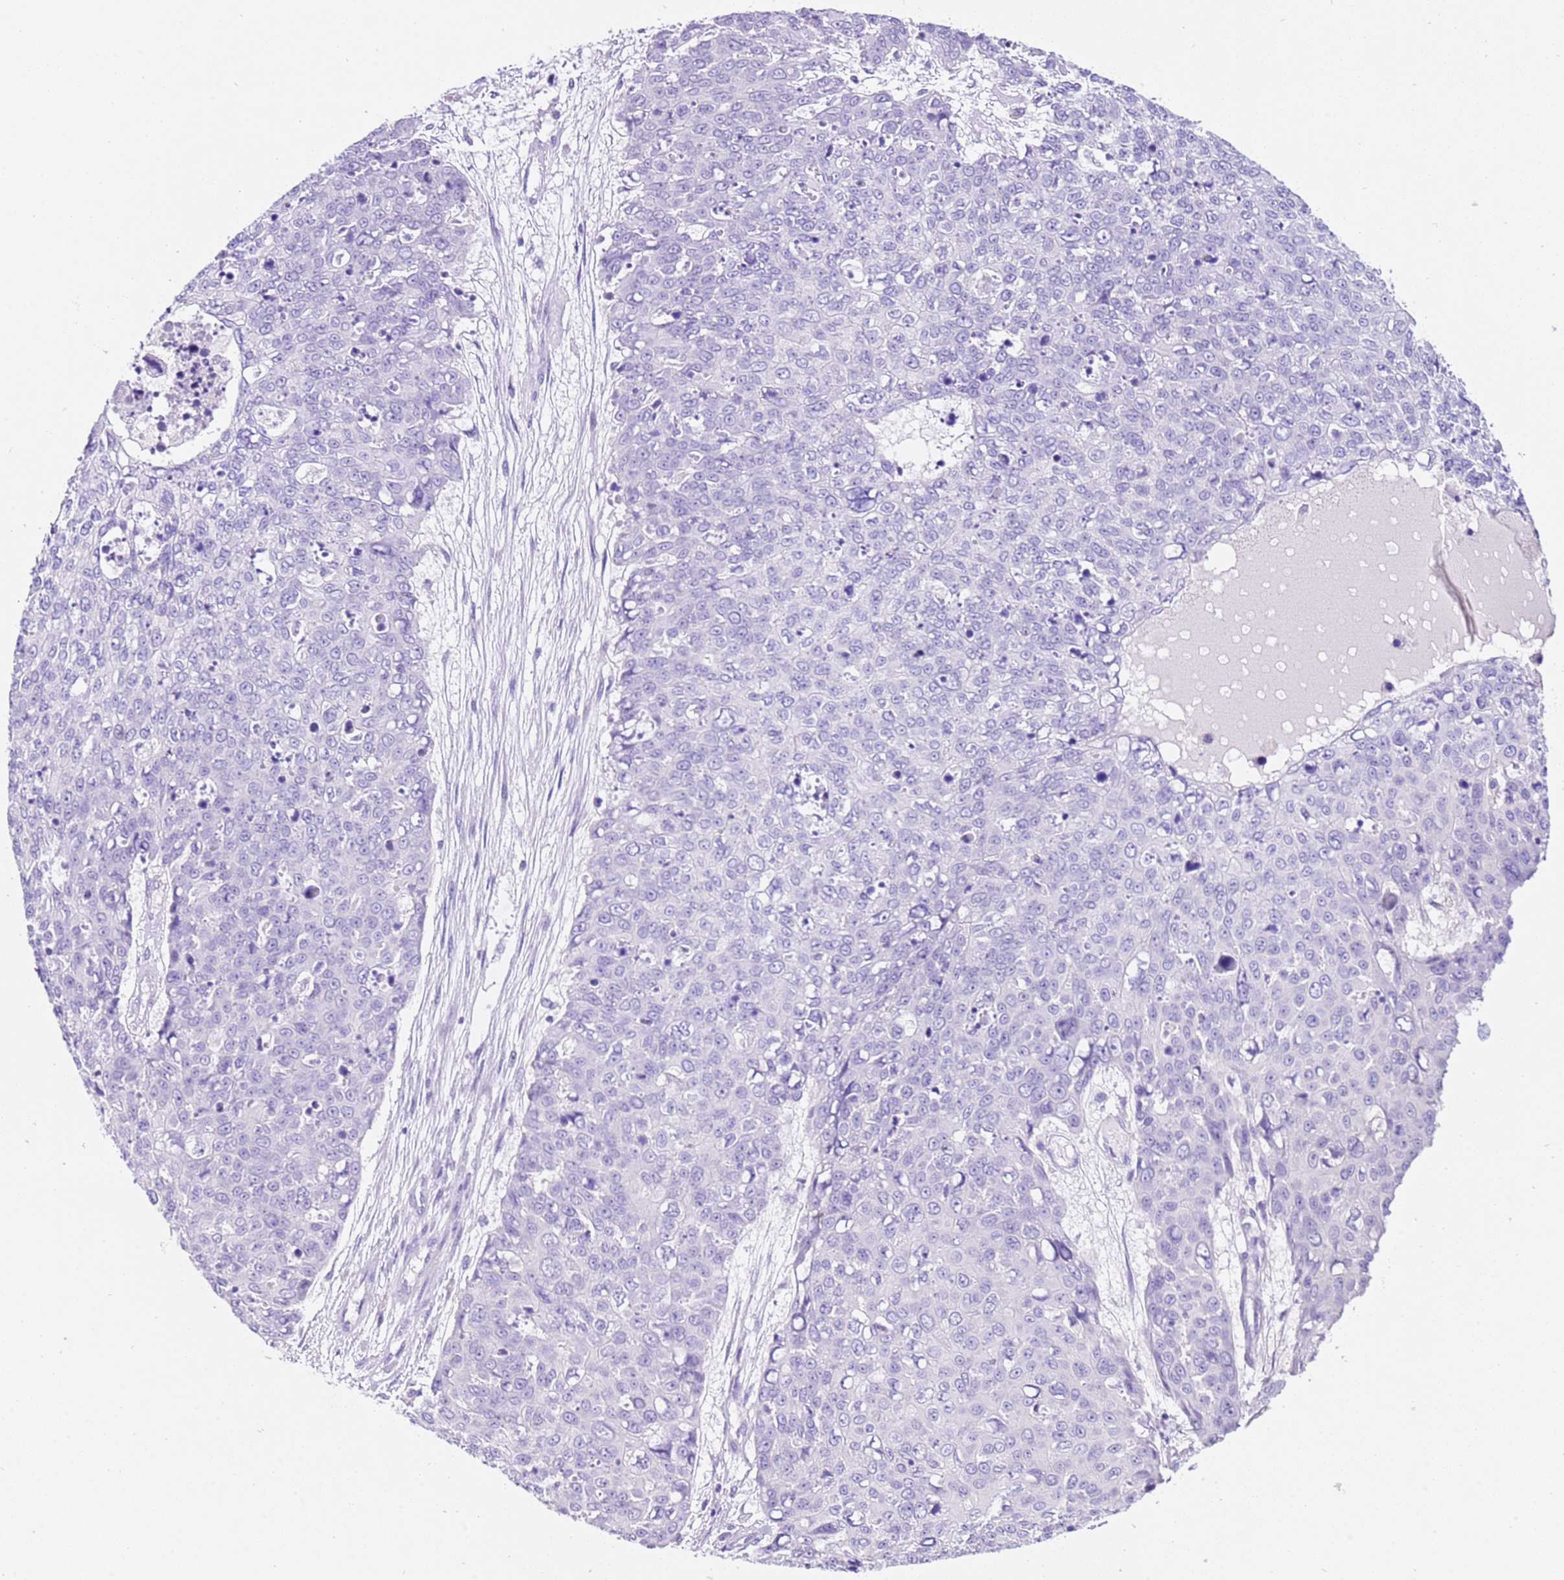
{"staining": {"intensity": "negative", "quantity": "none", "location": "none"}, "tissue": "skin cancer", "cell_type": "Tumor cells", "image_type": "cancer", "snomed": [{"axis": "morphology", "description": "Squamous cell carcinoma, NOS"}, {"axis": "topography", "description": "Skin"}], "caption": "This is an IHC photomicrograph of human skin cancer. There is no positivity in tumor cells.", "gene": "CPB1", "patient": {"sex": "male", "age": 71}}